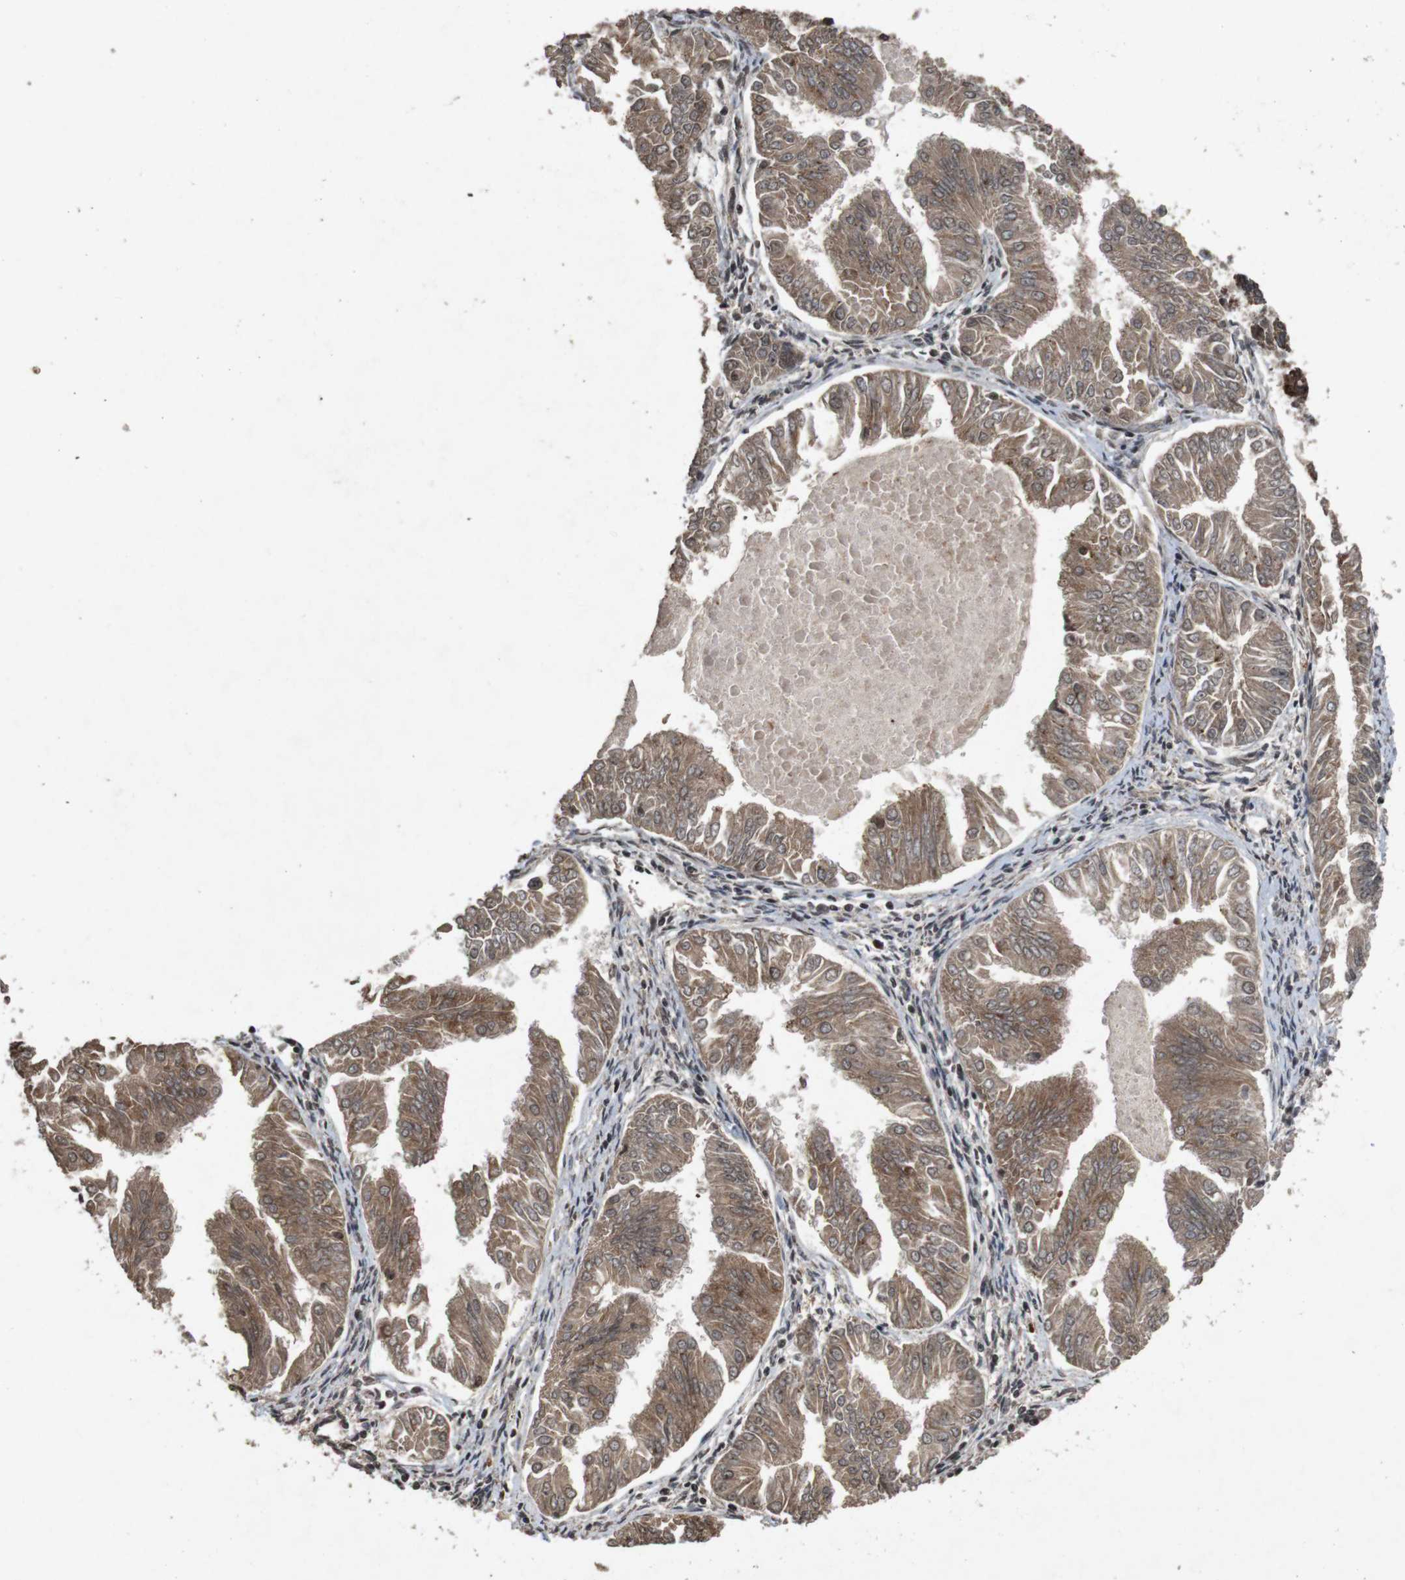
{"staining": {"intensity": "moderate", "quantity": ">75%", "location": "cytoplasmic/membranous,nuclear"}, "tissue": "endometrial cancer", "cell_type": "Tumor cells", "image_type": "cancer", "snomed": [{"axis": "morphology", "description": "Adenocarcinoma, NOS"}, {"axis": "topography", "description": "Endometrium"}], "caption": "This photomicrograph exhibits IHC staining of human adenocarcinoma (endometrial), with medium moderate cytoplasmic/membranous and nuclear staining in approximately >75% of tumor cells.", "gene": "SORL1", "patient": {"sex": "female", "age": 53}}